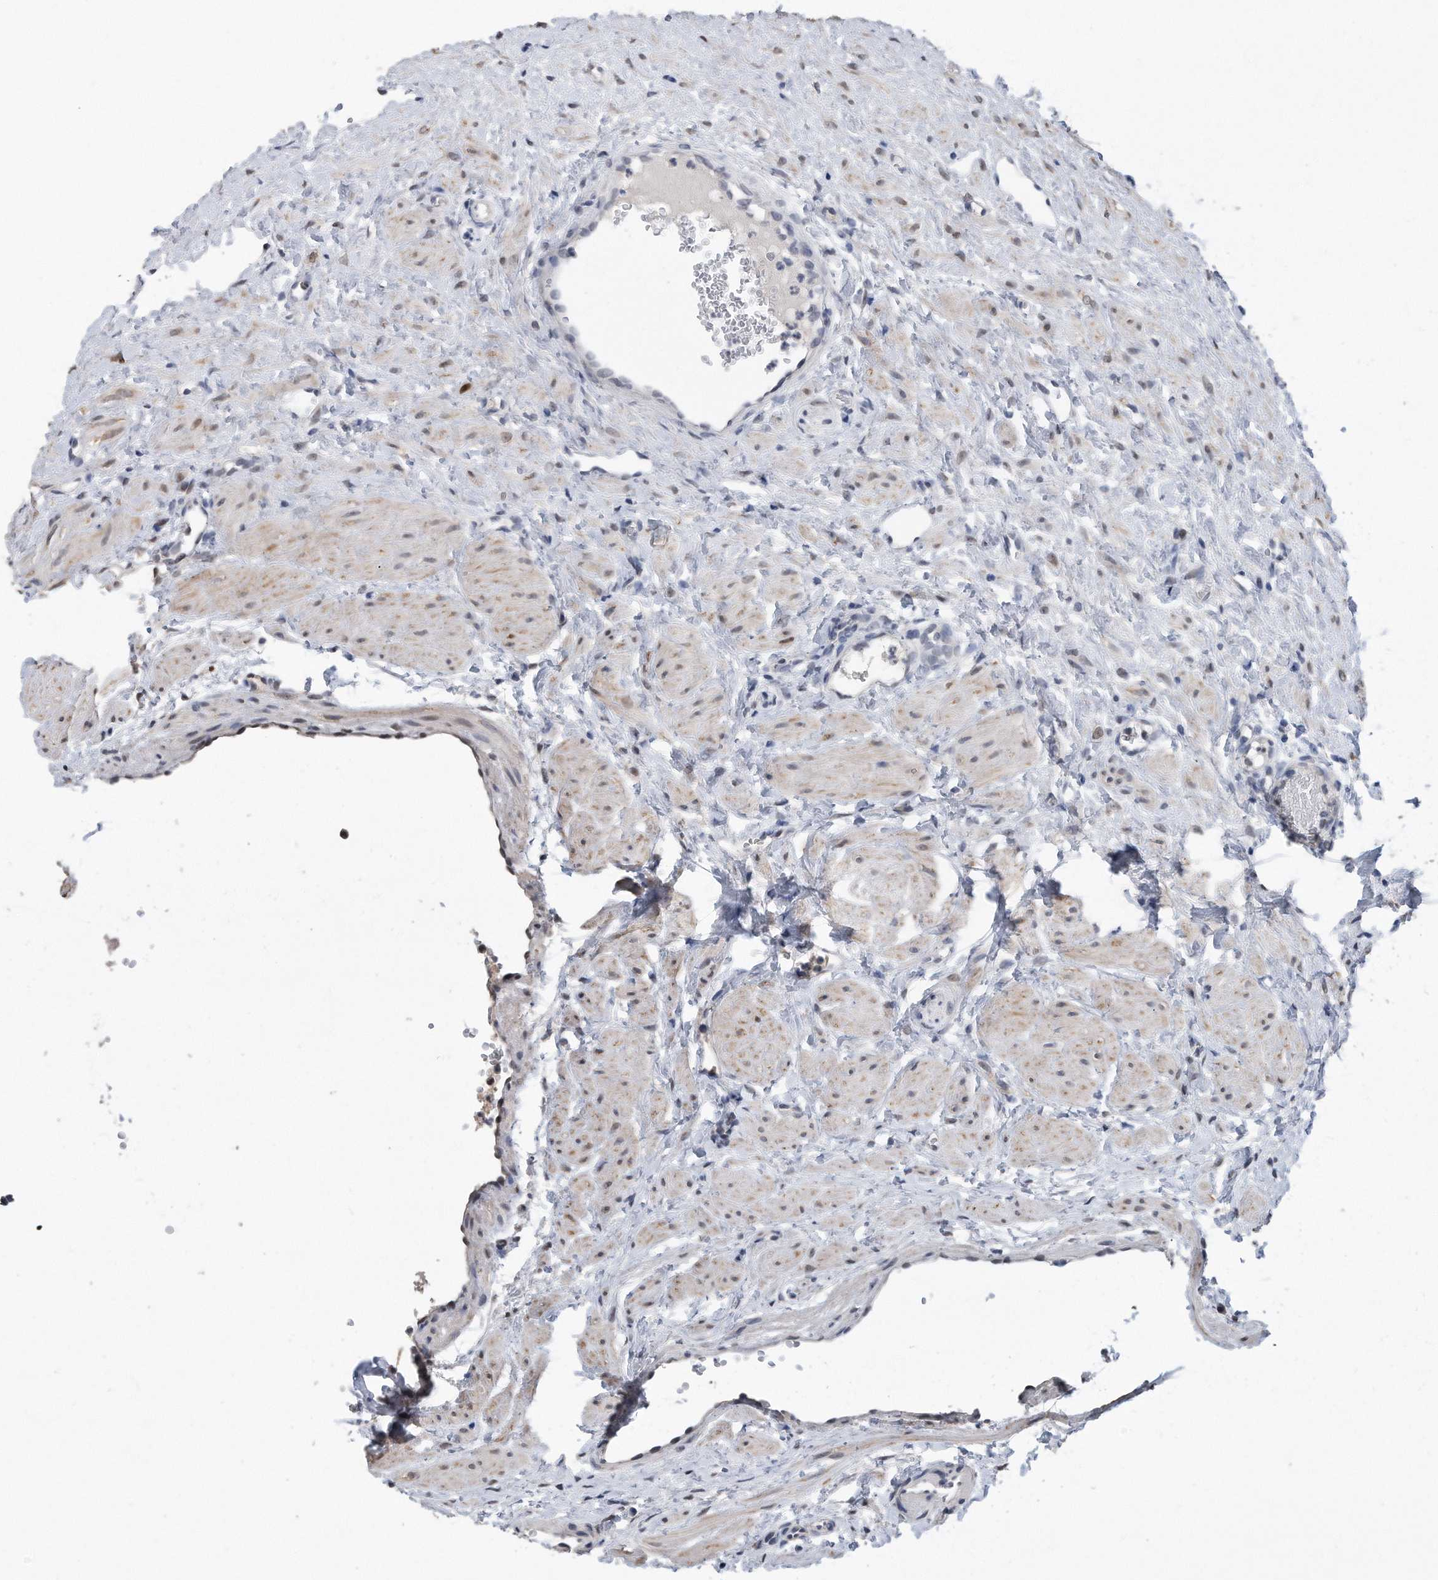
{"staining": {"intensity": "negative", "quantity": "none", "location": "none"}, "tissue": "ovary", "cell_type": "Ovarian stroma cells", "image_type": "normal", "snomed": [{"axis": "morphology", "description": "Normal tissue, NOS"}, {"axis": "morphology", "description": "Cyst, NOS"}, {"axis": "topography", "description": "Ovary"}], "caption": "Image shows no significant protein positivity in ovarian stroma cells of benign ovary.", "gene": "PCNA", "patient": {"sex": "female", "age": 33}}